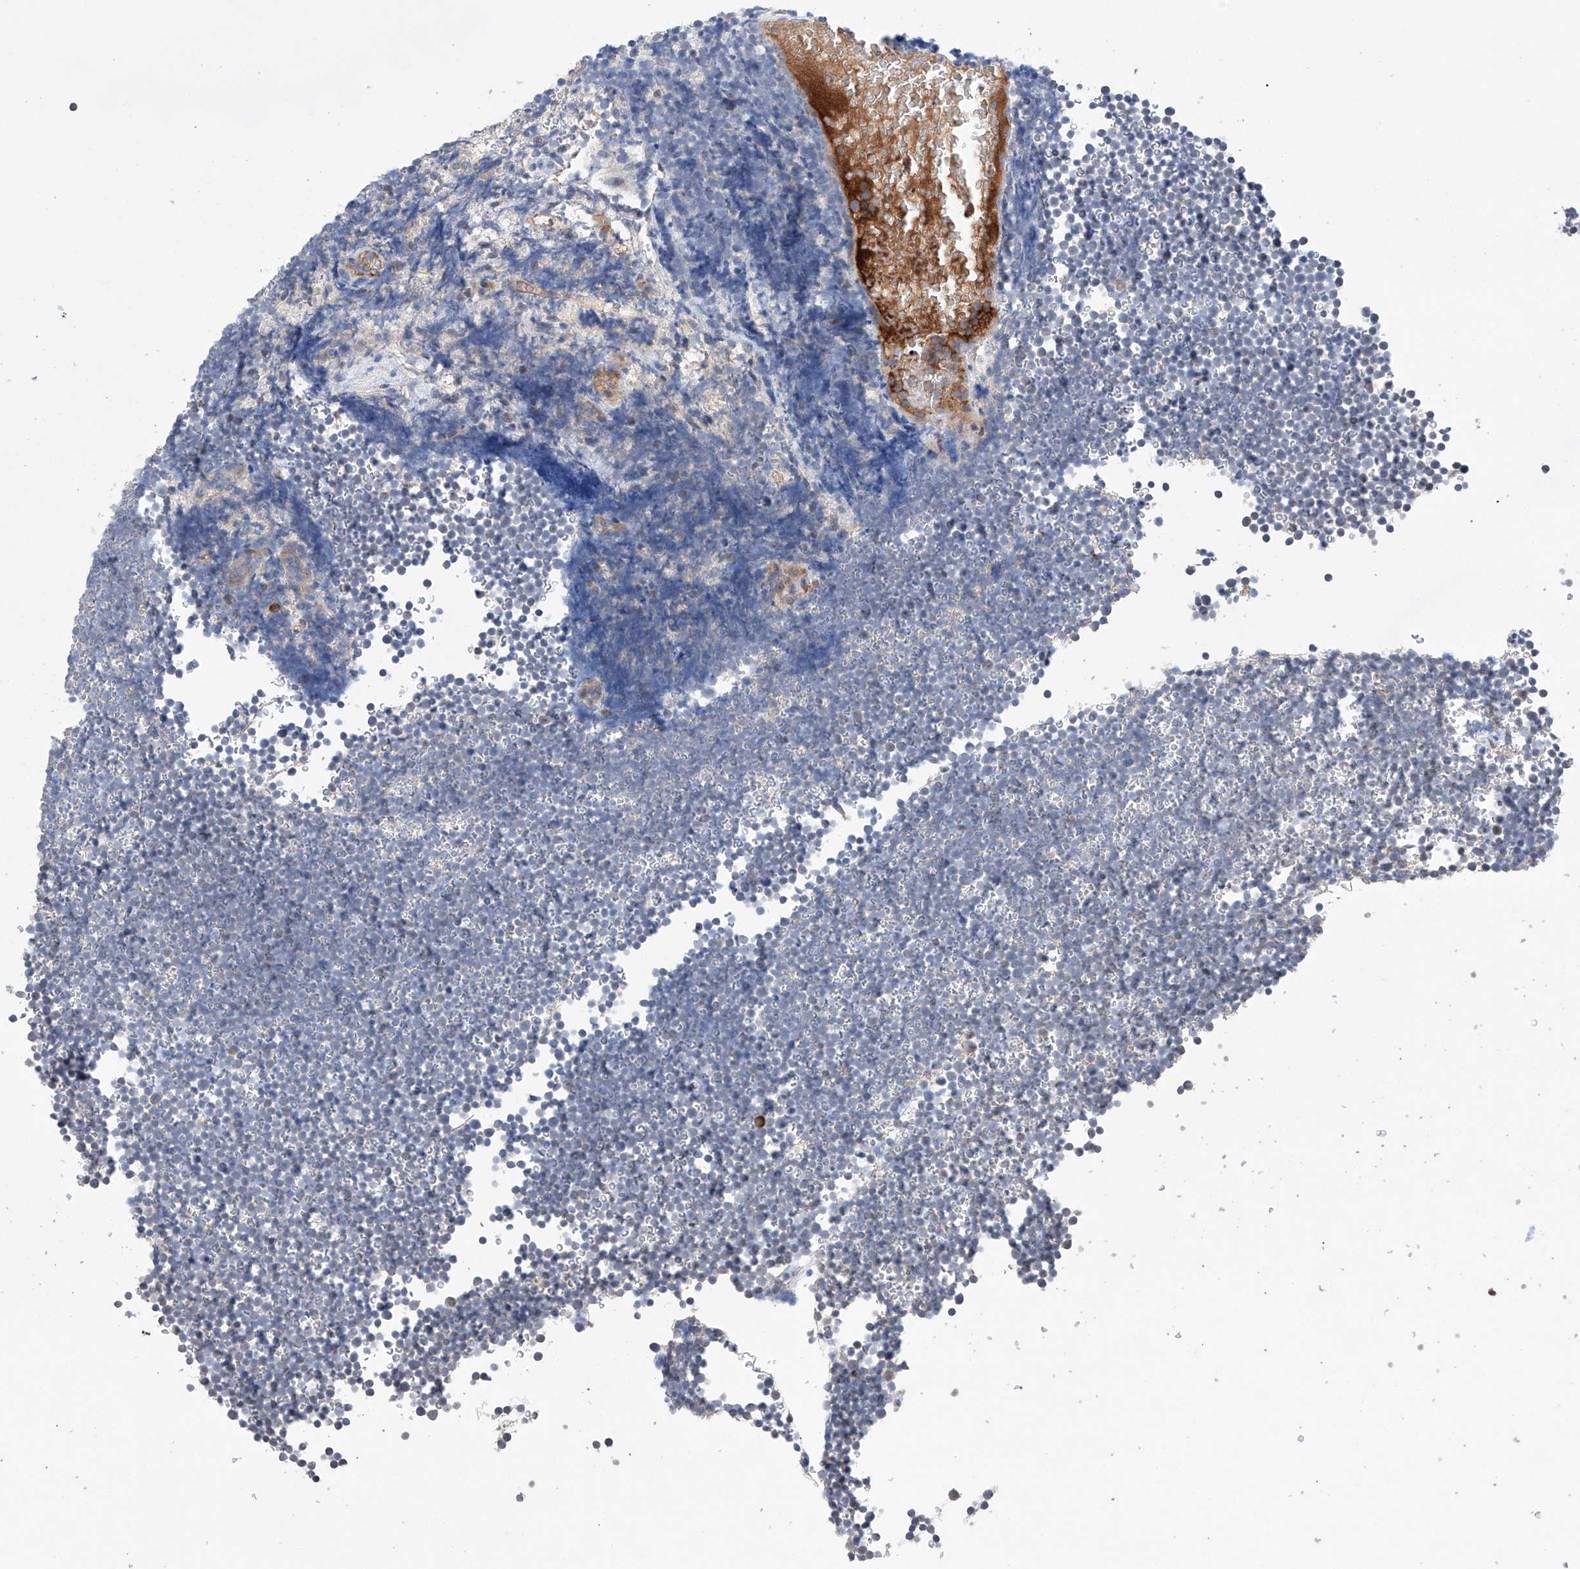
{"staining": {"intensity": "negative", "quantity": "none", "location": "none"}, "tissue": "lymphoma", "cell_type": "Tumor cells", "image_type": "cancer", "snomed": [{"axis": "morphology", "description": "Malignant lymphoma, non-Hodgkin's type, High grade"}, {"axis": "topography", "description": "Lymph node"}], "caption": "This is a histopathology image of immunohistochemistry staining of lymphoma, which shows no staining in tumor cells.", "gene": "AFG1L", "patient": {"sex": "male", "age": 13}}